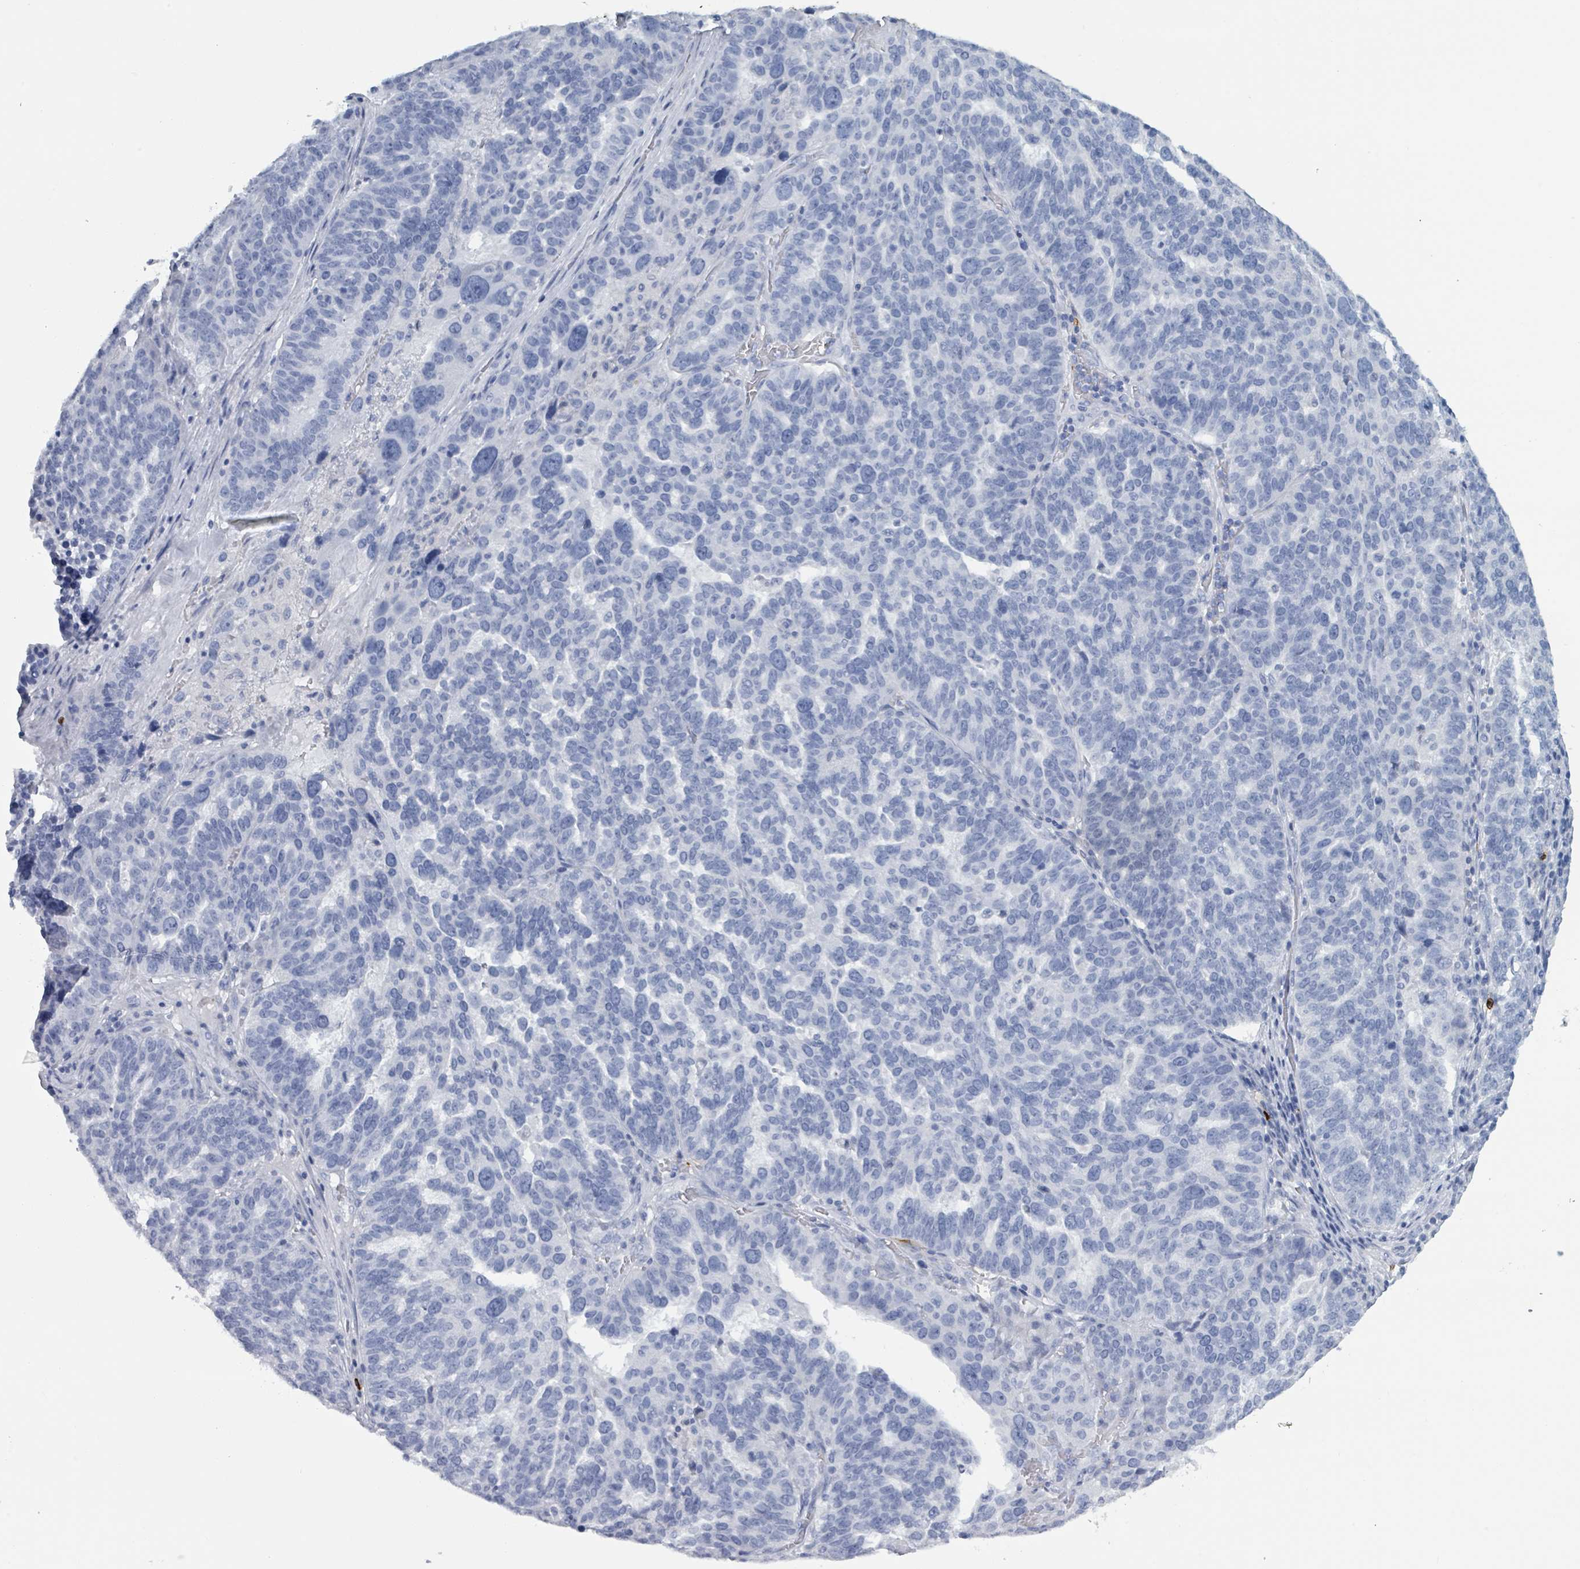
{"staining": {"intensity": "negative", "quantity": "none", "location": "none"}, "tissue": "ovarian cancer", "cell_type": "Tumor cells", "image_type": "cancer", "snomed": [{"axis": "morphology", "description": "Cystadenocarcinoma, serous, NOS"}, {"axis": "topography", "description": "Ovary"}], "caption": "Immunohistochemistry micrograph of neoplastic tissue: human ovarian cancer (serous cystadenocarcinoma) stained with DAB exhibits no significant protein expression in tumor cells.", "gene": "VPS13D", "patient": {"sex": "female", "age": 59}}